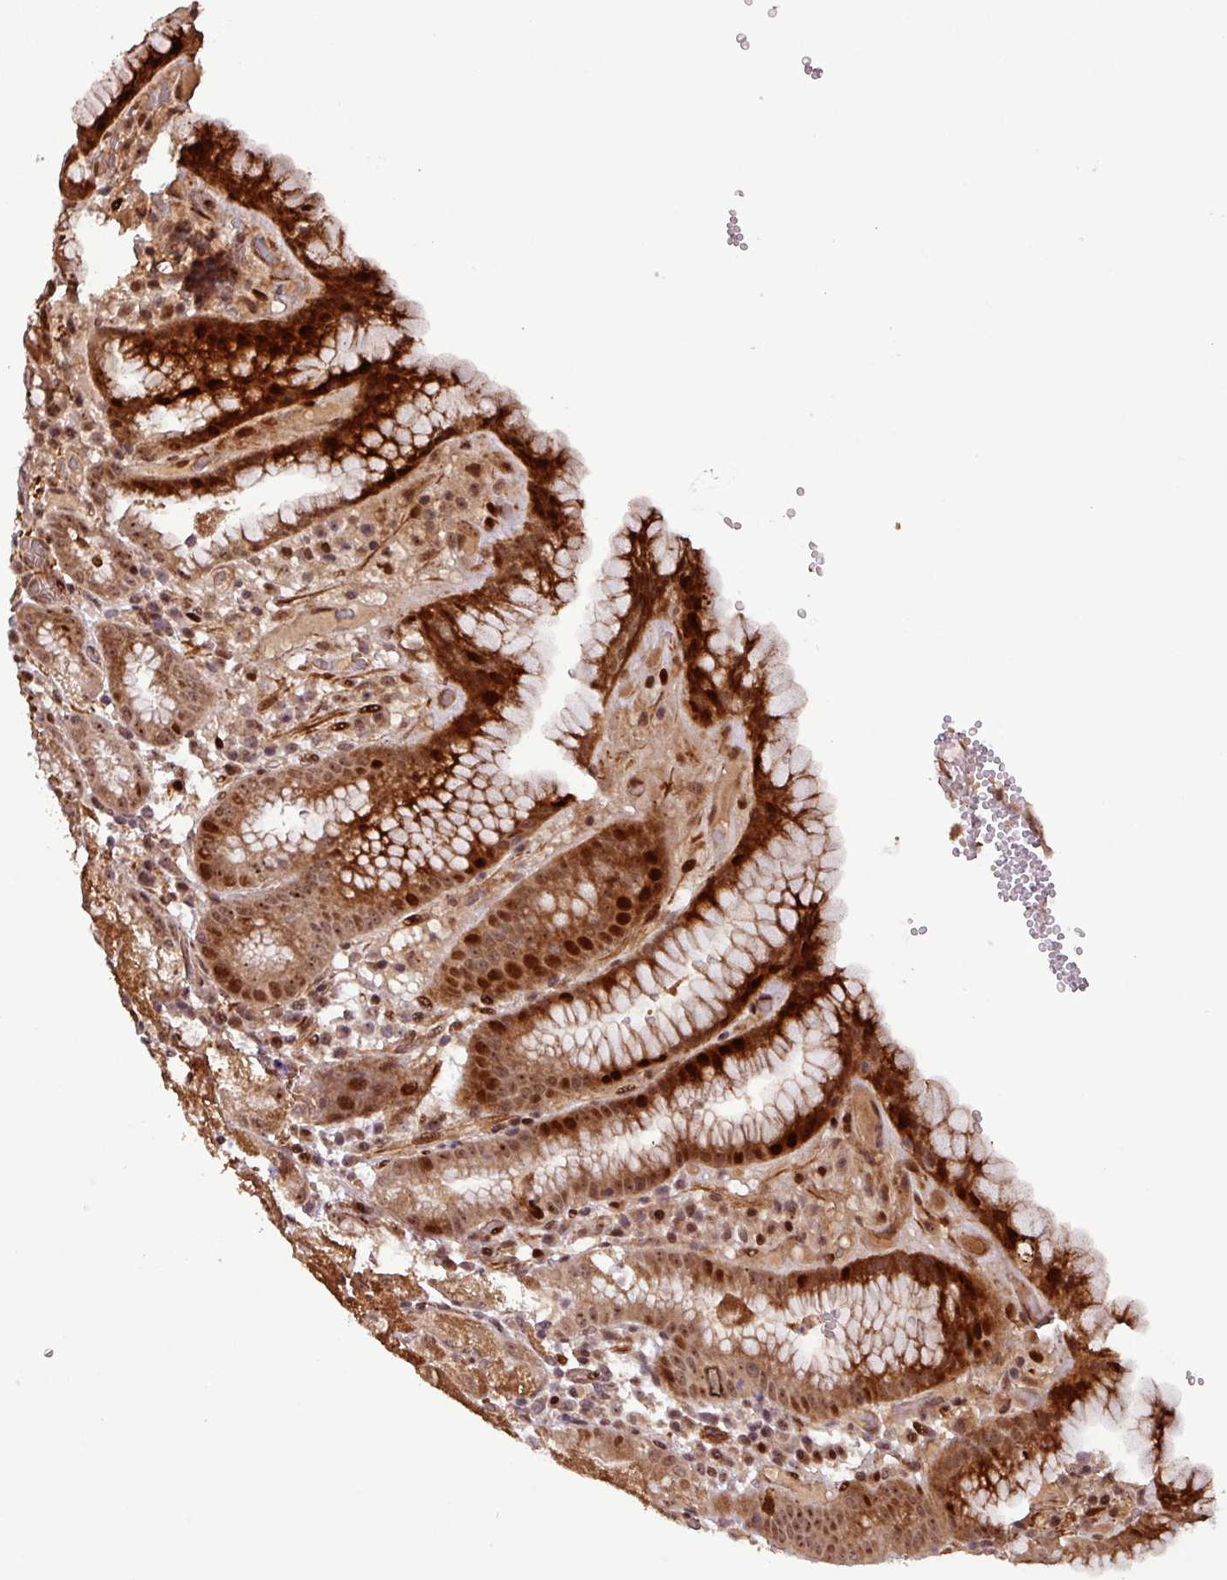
{"staining": {"intensity": "strong", "quantity": "25%-75%", "location": "cytoplasmic/membranous,nuclear"}, "tissue": "stomach", "cell_type": "Glandular cells", "image_type": "normal", "snomed": [{"axis": "morphology", "description": "Normal tissue, NOS"}, {"axis": "topography", "description": "Stomach, upper"}], "caption": "Immunohistochemistry of benign human stomach exhibits high levels of strong cytoplasmic/membranous,nuclear staining in about 25%-75% of glandular cells.", "gene": "SLC22A24", "patient": {"sex": "male", "age": 52}}